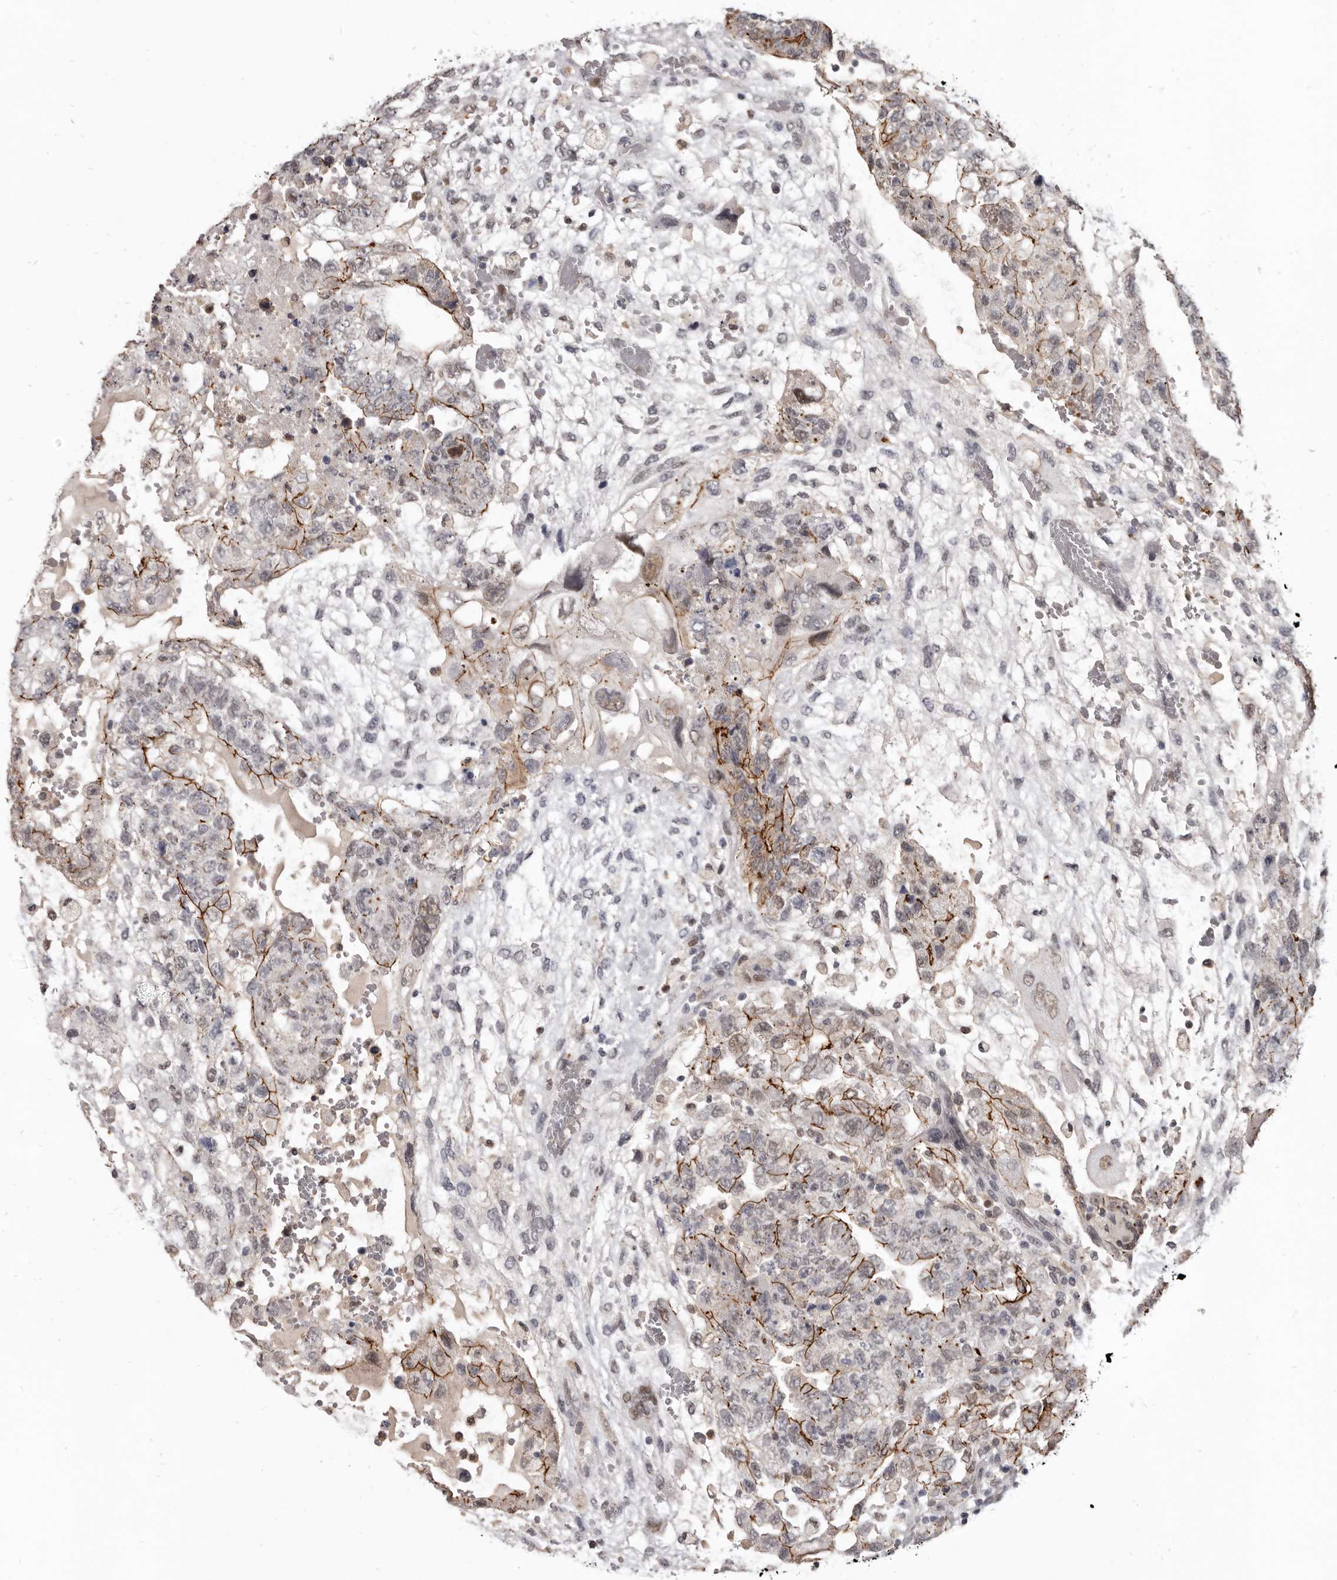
{"staining": {"intensity": "moderate", "quantity": "25%-75%", "location": "cytoplasmic/membranous,nuclear"}, "tissue": "testis cancer", "cell_type": "Tumor cells", "image_type": "cancer", "snomed": [{"axis": "morphology", "description": "Carcinoma, Embryonal, NOS"}, {"axis": "topography", "description": "Testis"}], "caption": "Human testis embryonal carcinoma stained with a brown dye displays moderate cytoplasmic/membranous and nuclear positive positivity in approximately 25%-75% of tumor cells.", "gene": "CGN", "patient": {"sex": "male", "age": 36}}